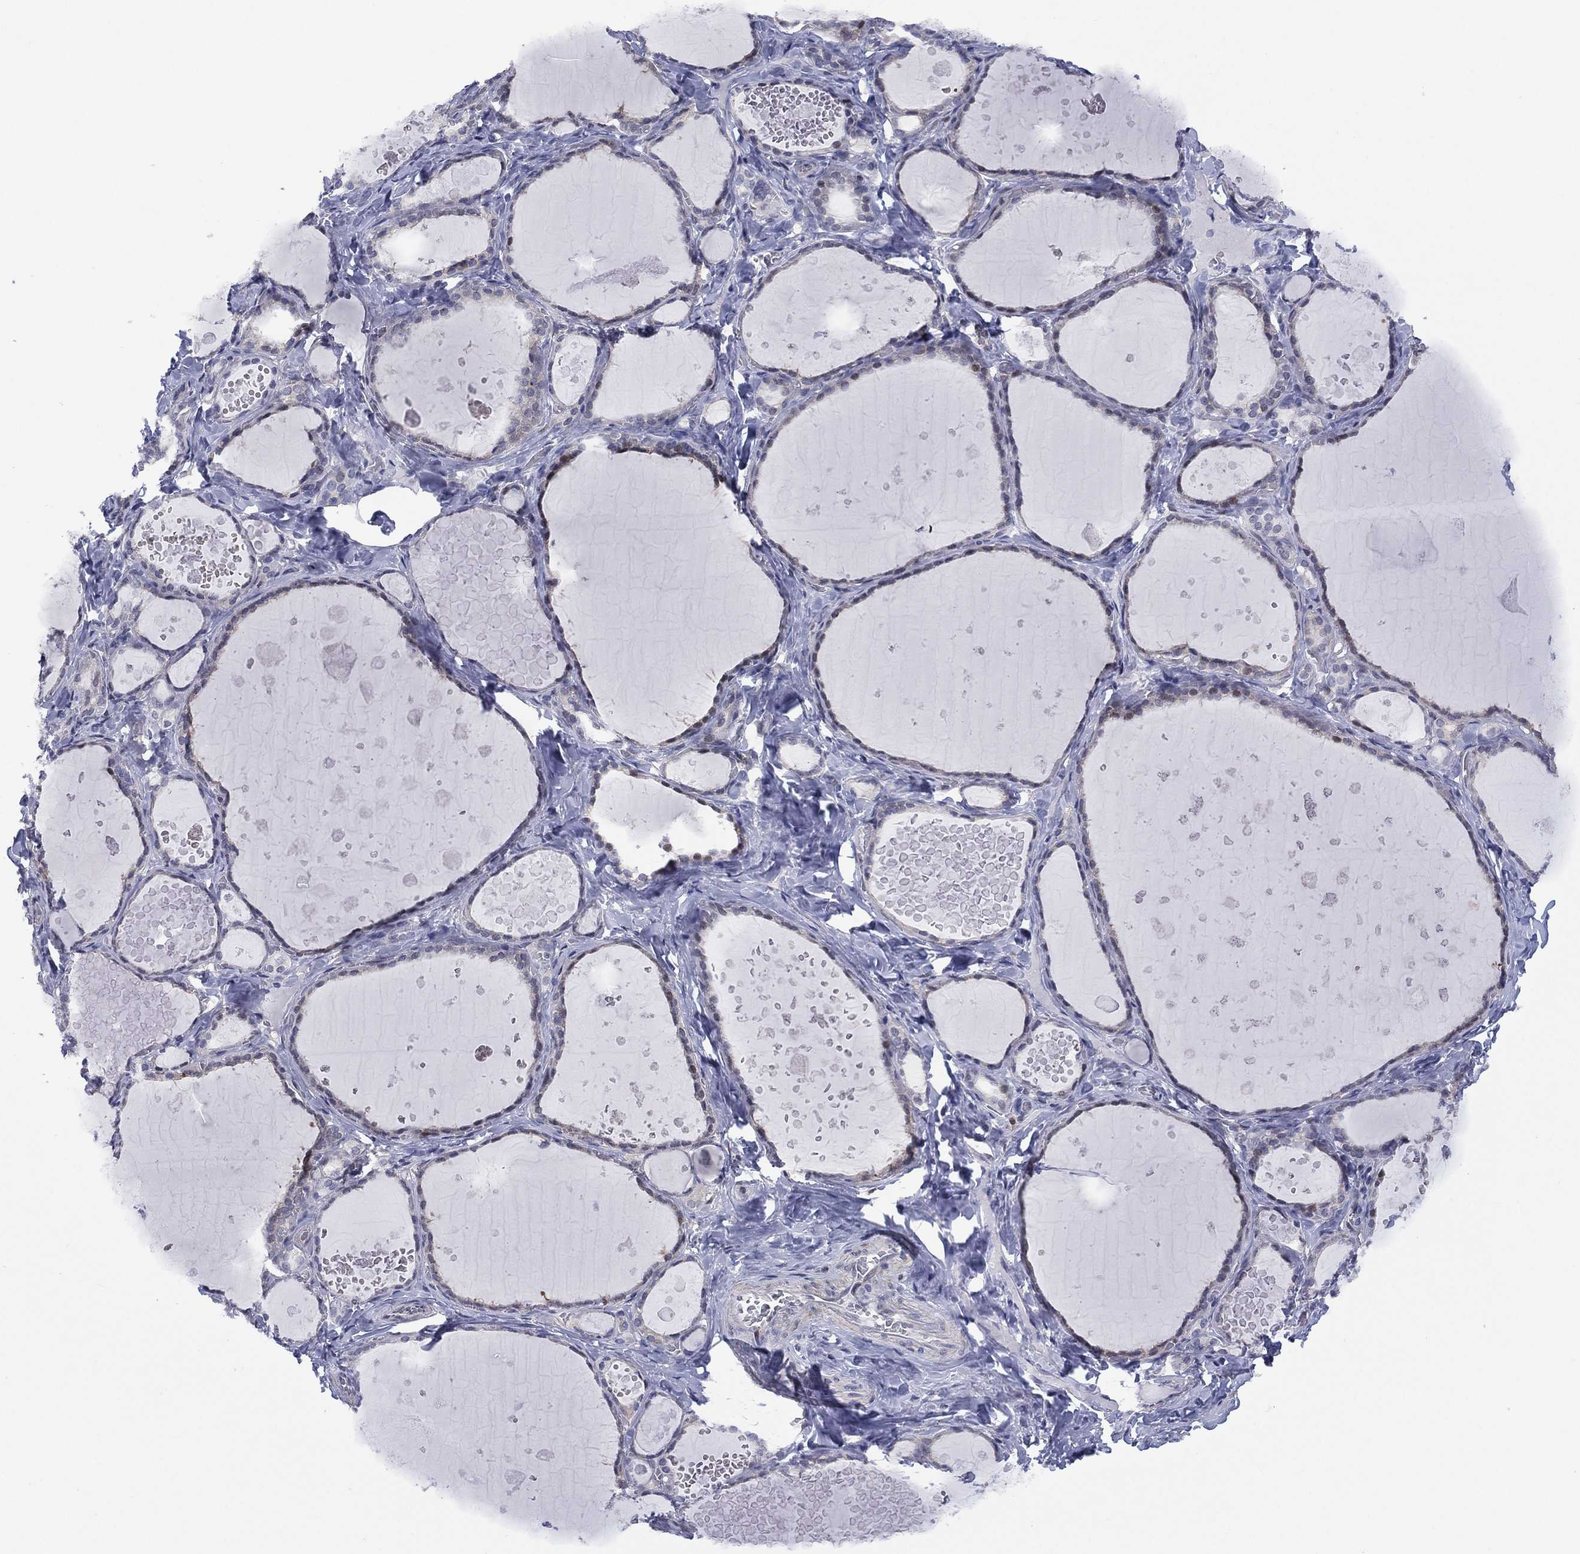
{"staining": {"intensity": "moderate", "quantity": "<25%", "location": "nuclear"}, "tissue": "thyroid gland", "cell_type": "Glandular cells", "image_type": "normal", "snomed": [{"axis": "morphology", "description": "Normal tissue, NOS"}, {"axis": "topography", "description": "Thyroid gland"}], "caption": "A micrograph of thyroid gland stained for a protein demonstrates moderate nuclear brown staining in glandular cells. The protein of interest is stained brown, and the nuclei are stained in blue (DAB (3,3'-diaminobenzidine) IHC with brightfield microscopy, high magnification).", "gene": "SLC4A4", "patient": {"sex": "female", "age": 56}}